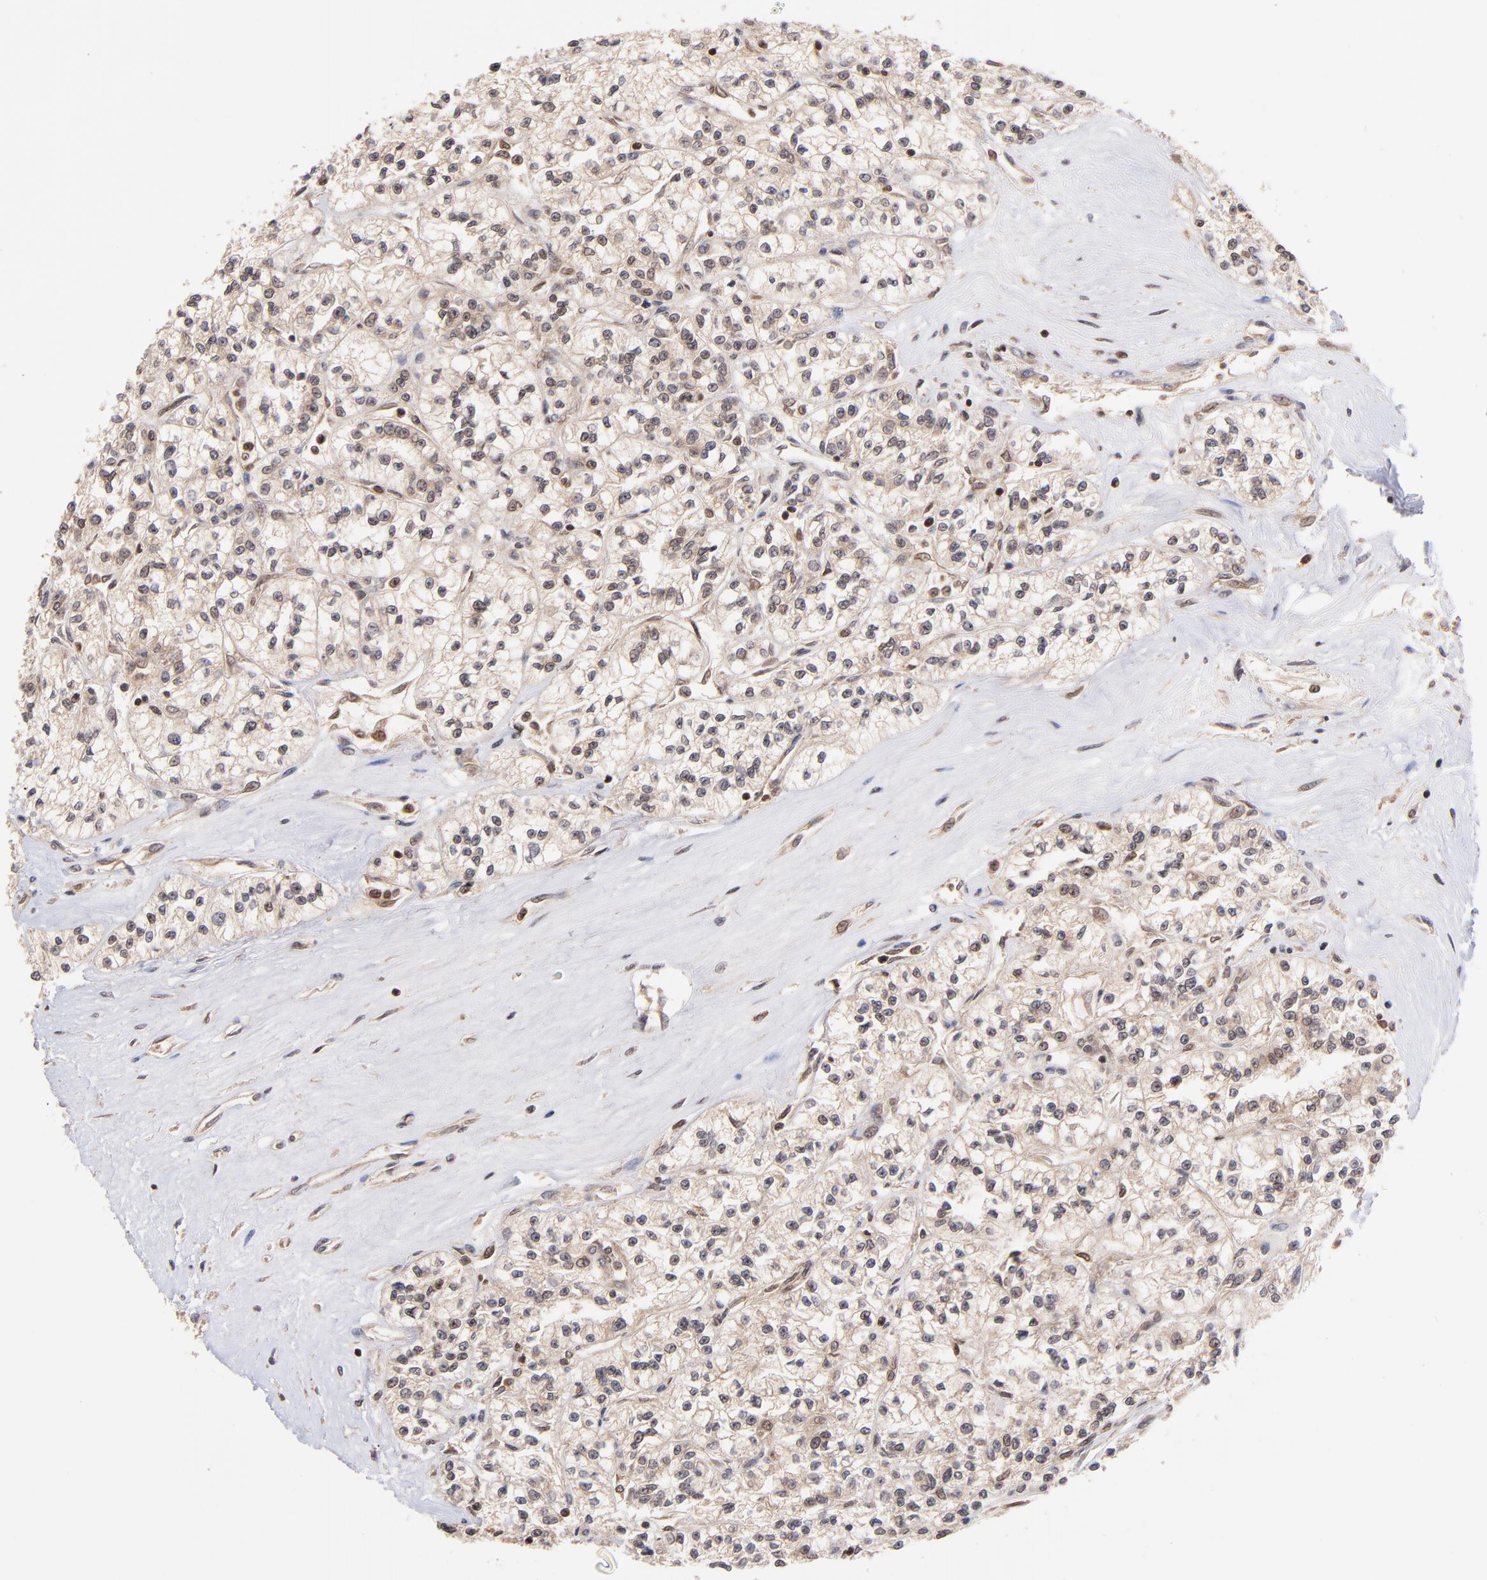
{"staining": {"intensity": "weak", "quantity": ">75%", "location": "cytoplasmic/membranous,nuclear"}, "tissue": "renal cancer", "cell_type": "Tumor cells", "image_type": "cancer", "snomed": [{"axis": "morphology", "description": "Adenocarcinoma, NOS"}, {"axis": "topography", "description": "Kidney"}], "caption": "Renal cancer (adenocarcinoma) stained with a protein marker shows weak staining in tumor cells.", "gene": "WDR25", "patient": {"sex": "female", "age": 76}}